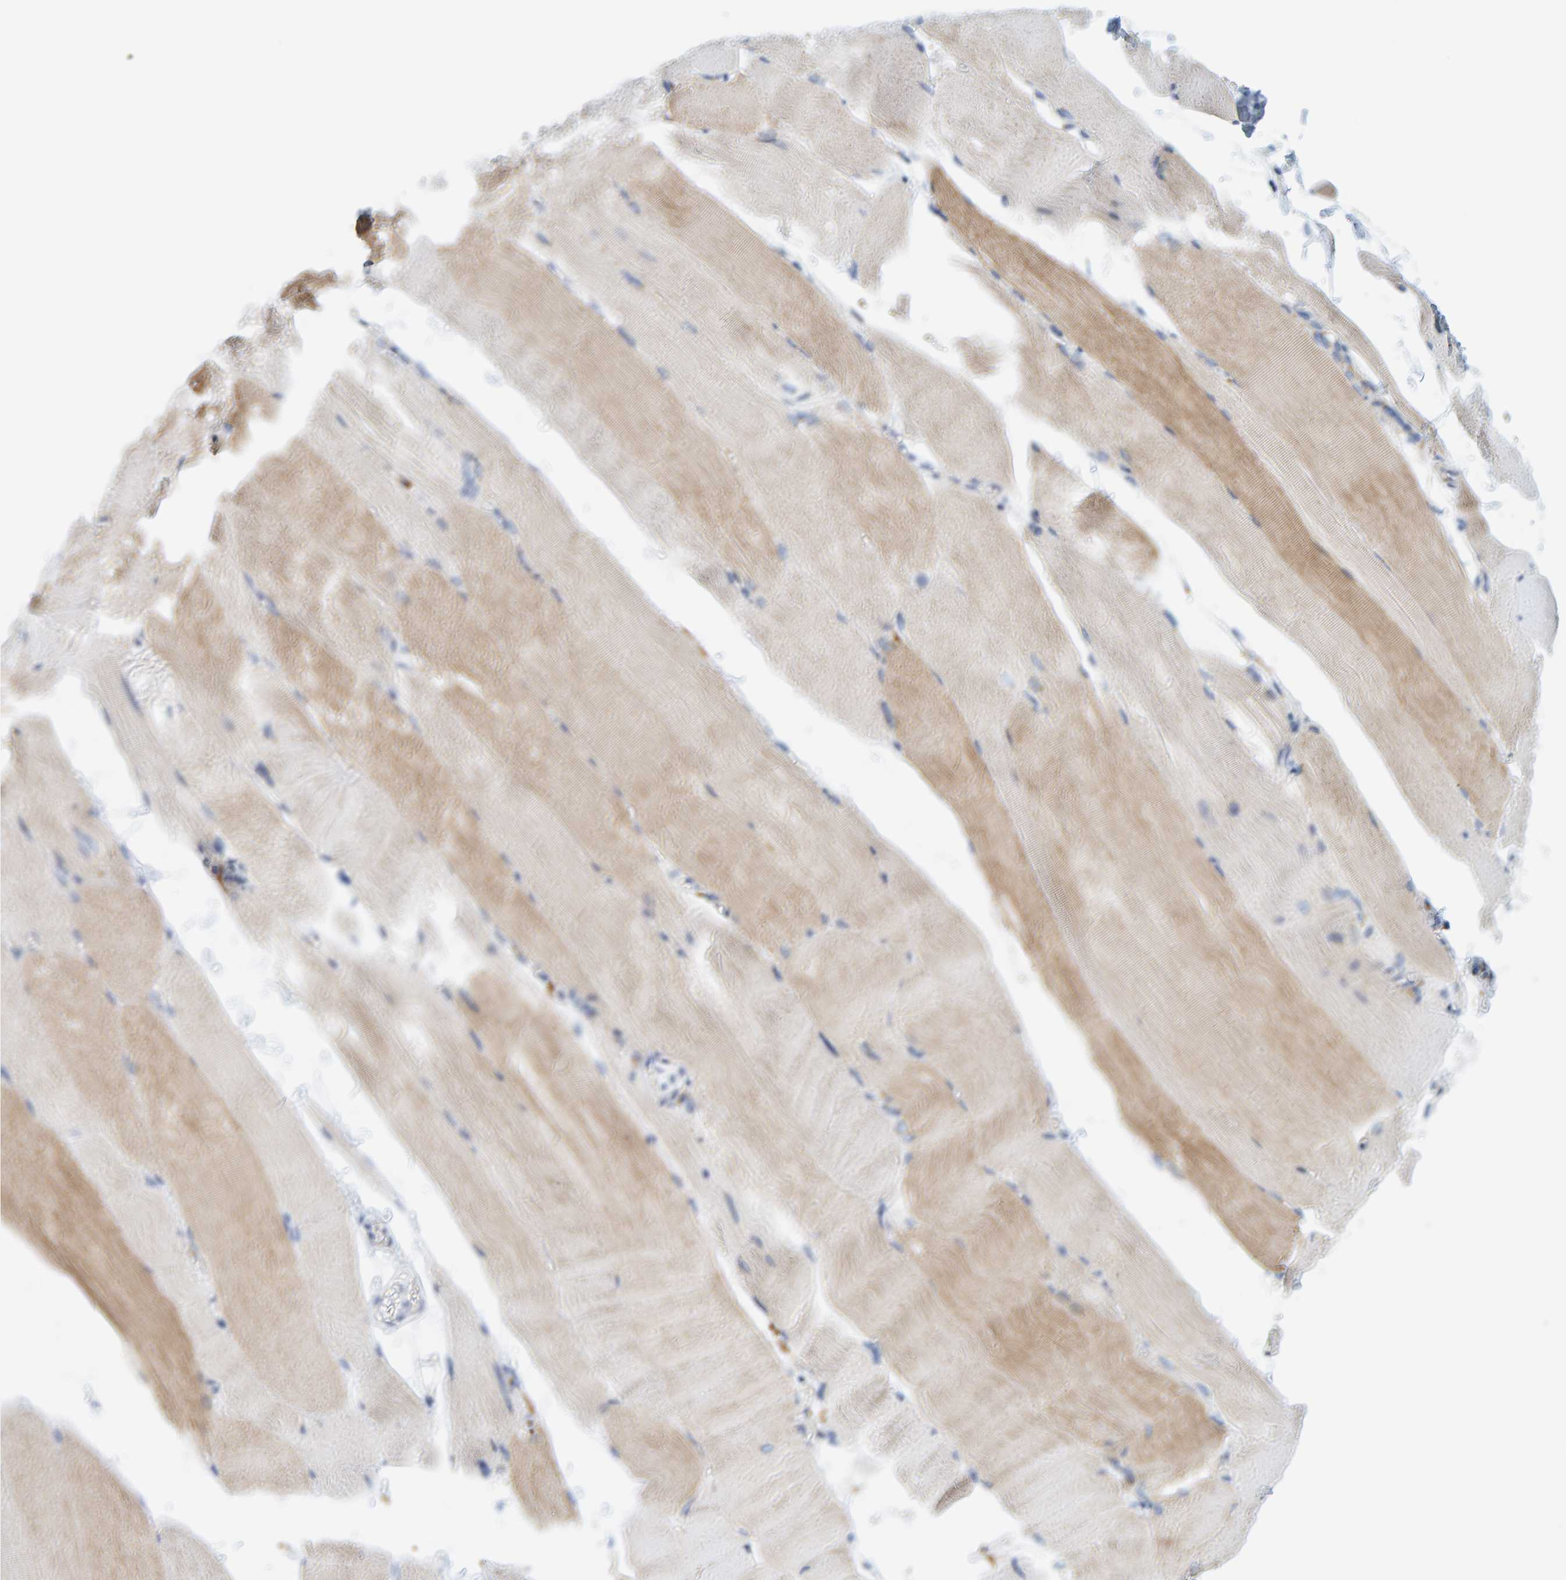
{"staining": {"intensity": "weak", "quantity": "<25%", "location": "cytoplasmic/membranous"}, "tissue": "skeletal muscle", "cell_type": "Myocytes", "image_type": "normal", "snomed": [{"axis": "morphology", "description": "Normal tissue, NOS"}, {"axis": "topography", "description": "Skeletal muscle"}, {"axis": "topography", "description": "Parathyroid gland"}], "caption": "Immunohistochemistry micrograph of normal human skeletal muscle stained for a protein (brown), which reveals no positivity in myocytes. (DAB immunohistochemistry visualized using brightfield microscopy, high magnification).", "gene": "BIN3", "patient": {"sex": "female", "age": 37}}